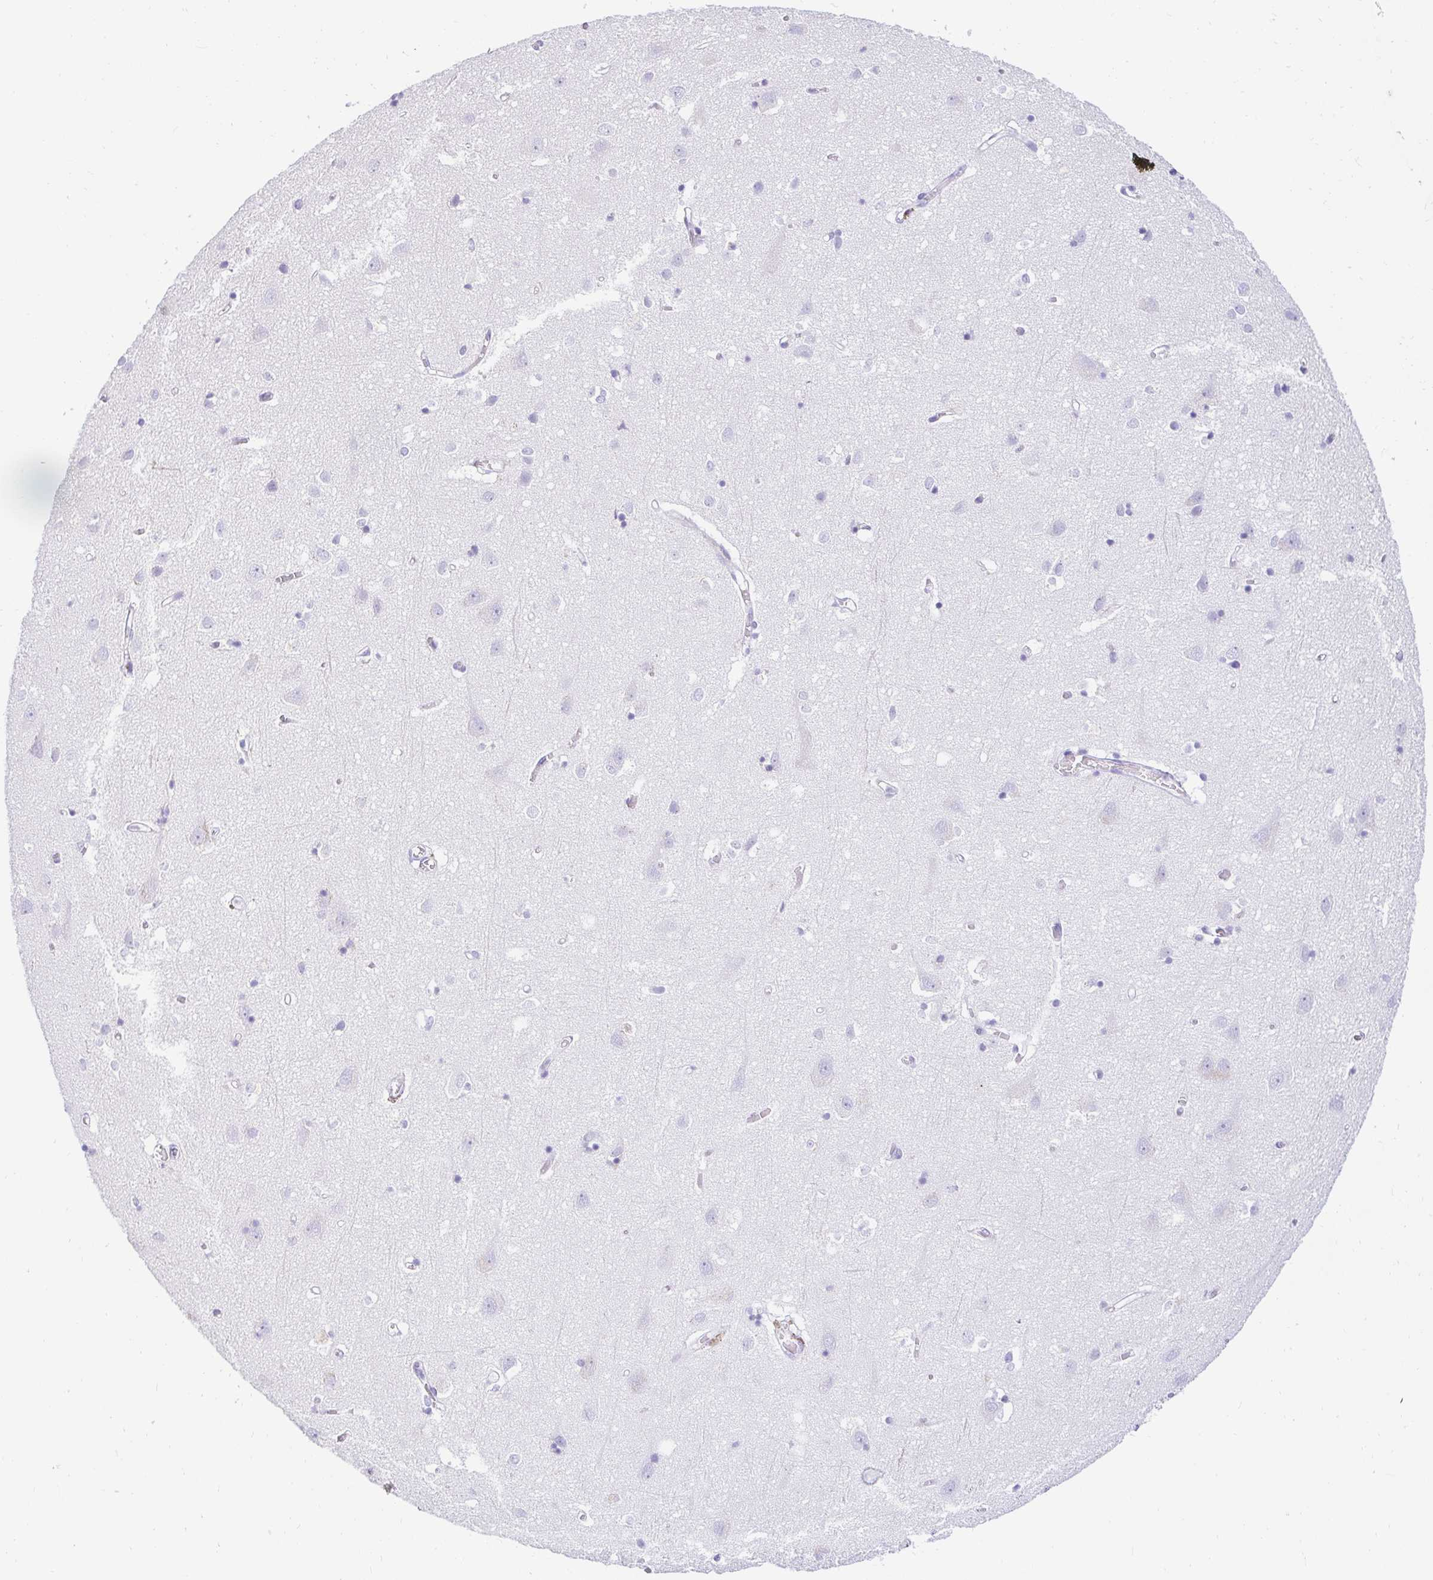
{"staining": {"intensity": "negative", "quantity": "none", "location": "none"}, "tissue": "cerebral cortex", "cell_type": "Endothelial cells", "image_type": "normal", "snomed": [{"axis": "morphology", "description": "Normal tissue, NOS"}, {"axis": "topography", "description": "Cerebral cortex"}], "caption": "Endothelial cells are negative for brown protein staining in benign cerebral cortex. The staining was performed using DAB (3,3'-diaminobenzidine) to visualize the protein expression in brown, while the nuclei were stained in blue with hematoxylin (Magnification: 20x).", "gene": "CAPSL", "patient": {"sex": "male", "age": 70}}